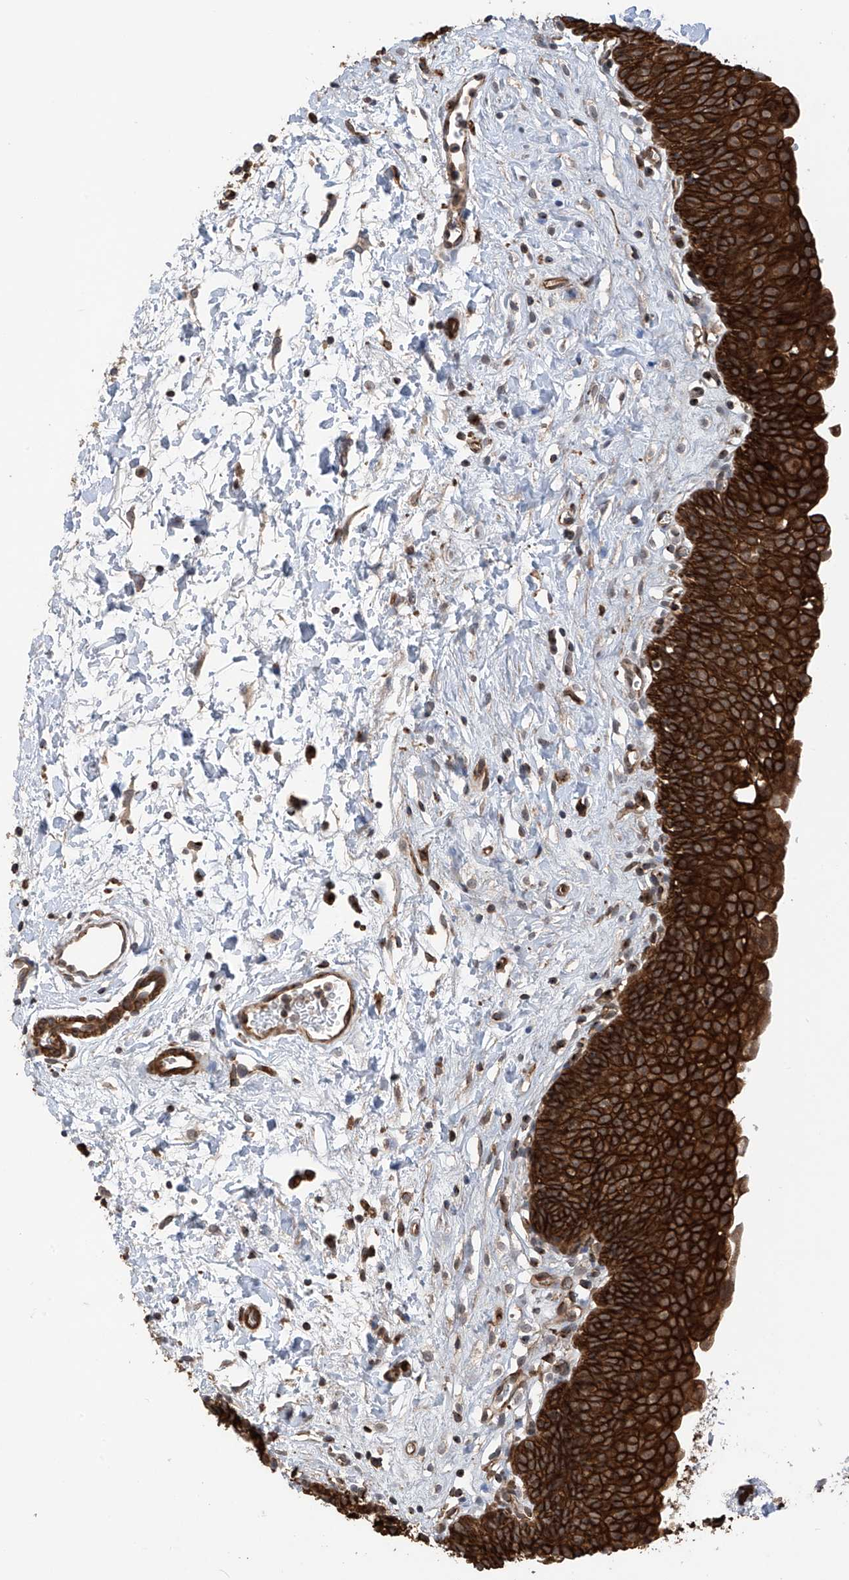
{"staining": {"intensity": "strong", "quantity": ">75%", "location": "cytoplasmic/membranous"}, "tissue": "urinary bladder", "cell_type": "Urothelial cells", "image_type": "normal", "snomed": [{"axis": "morphology", "description": "Normal tissue, NOS"}, {"axis": "topography", "description": "Urinary bladder"}], "caption": "A high amount of strong cytoplasmic/membranous expression is appreciated in about >75% of urothelial cells in unremarkable urinary bladder. (DAB (3,3'-diaminobenzidine) IHC, brown staining for protein, blue staining for nuclei).", "gene": "RPAIN", "patient": {"sex": "male", "age": 51}}